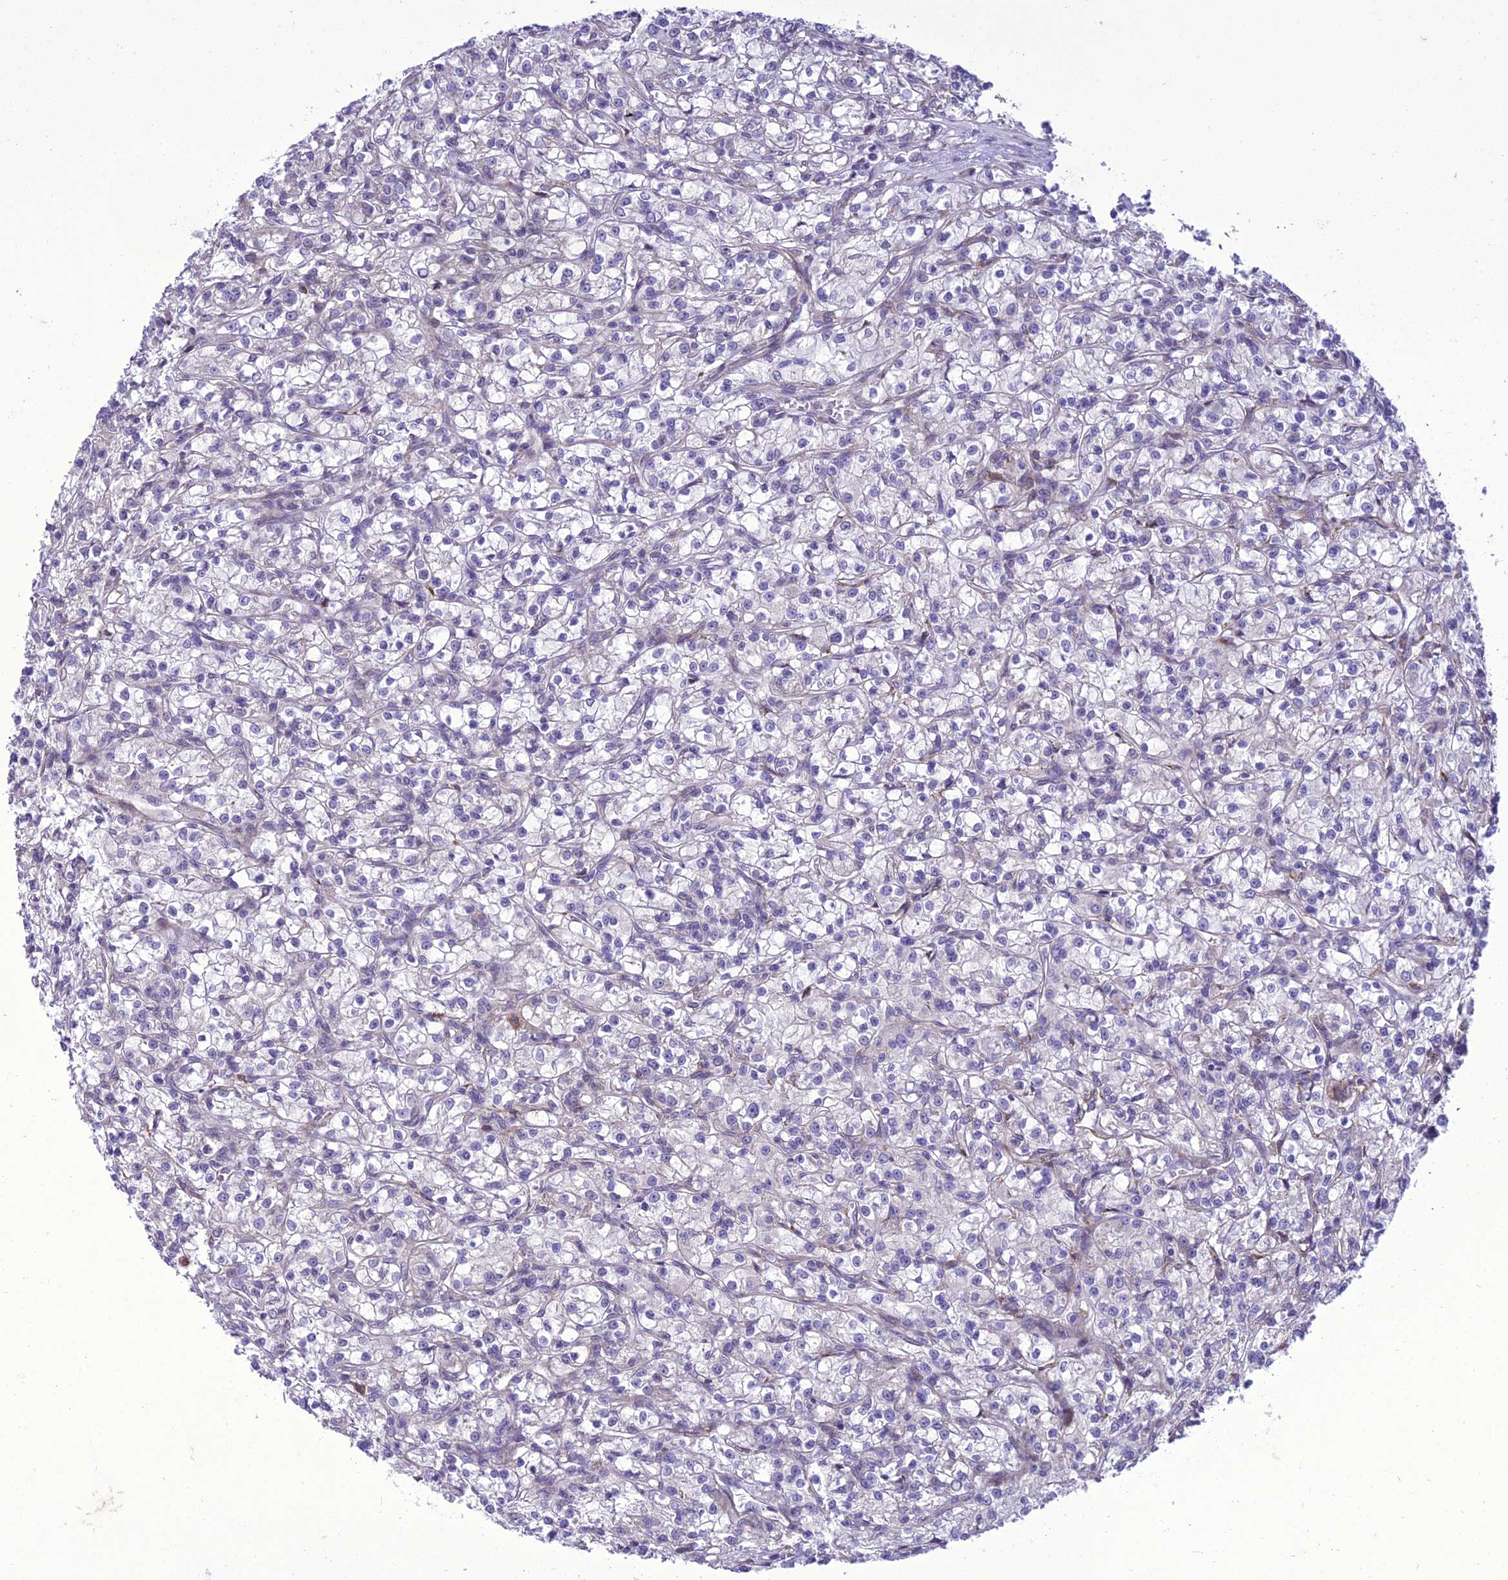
{"staining": {"intensity": "negative", "quantity": "none", "location": "none"}, "tissue": "renal cancer", "cell_type": "Tumor cells", "image_type": "cancer", "snomed": [{"axis": "morphology", "description": "Adenocarcinoma, NOS"}, {"axis": "topography", "description": "Kidney"}], "caption": "The image reveals no significant expression in tumor cells of renal cancer.", "gene": "NEURL2", "patient": {"sex": "female", "age": 59}}